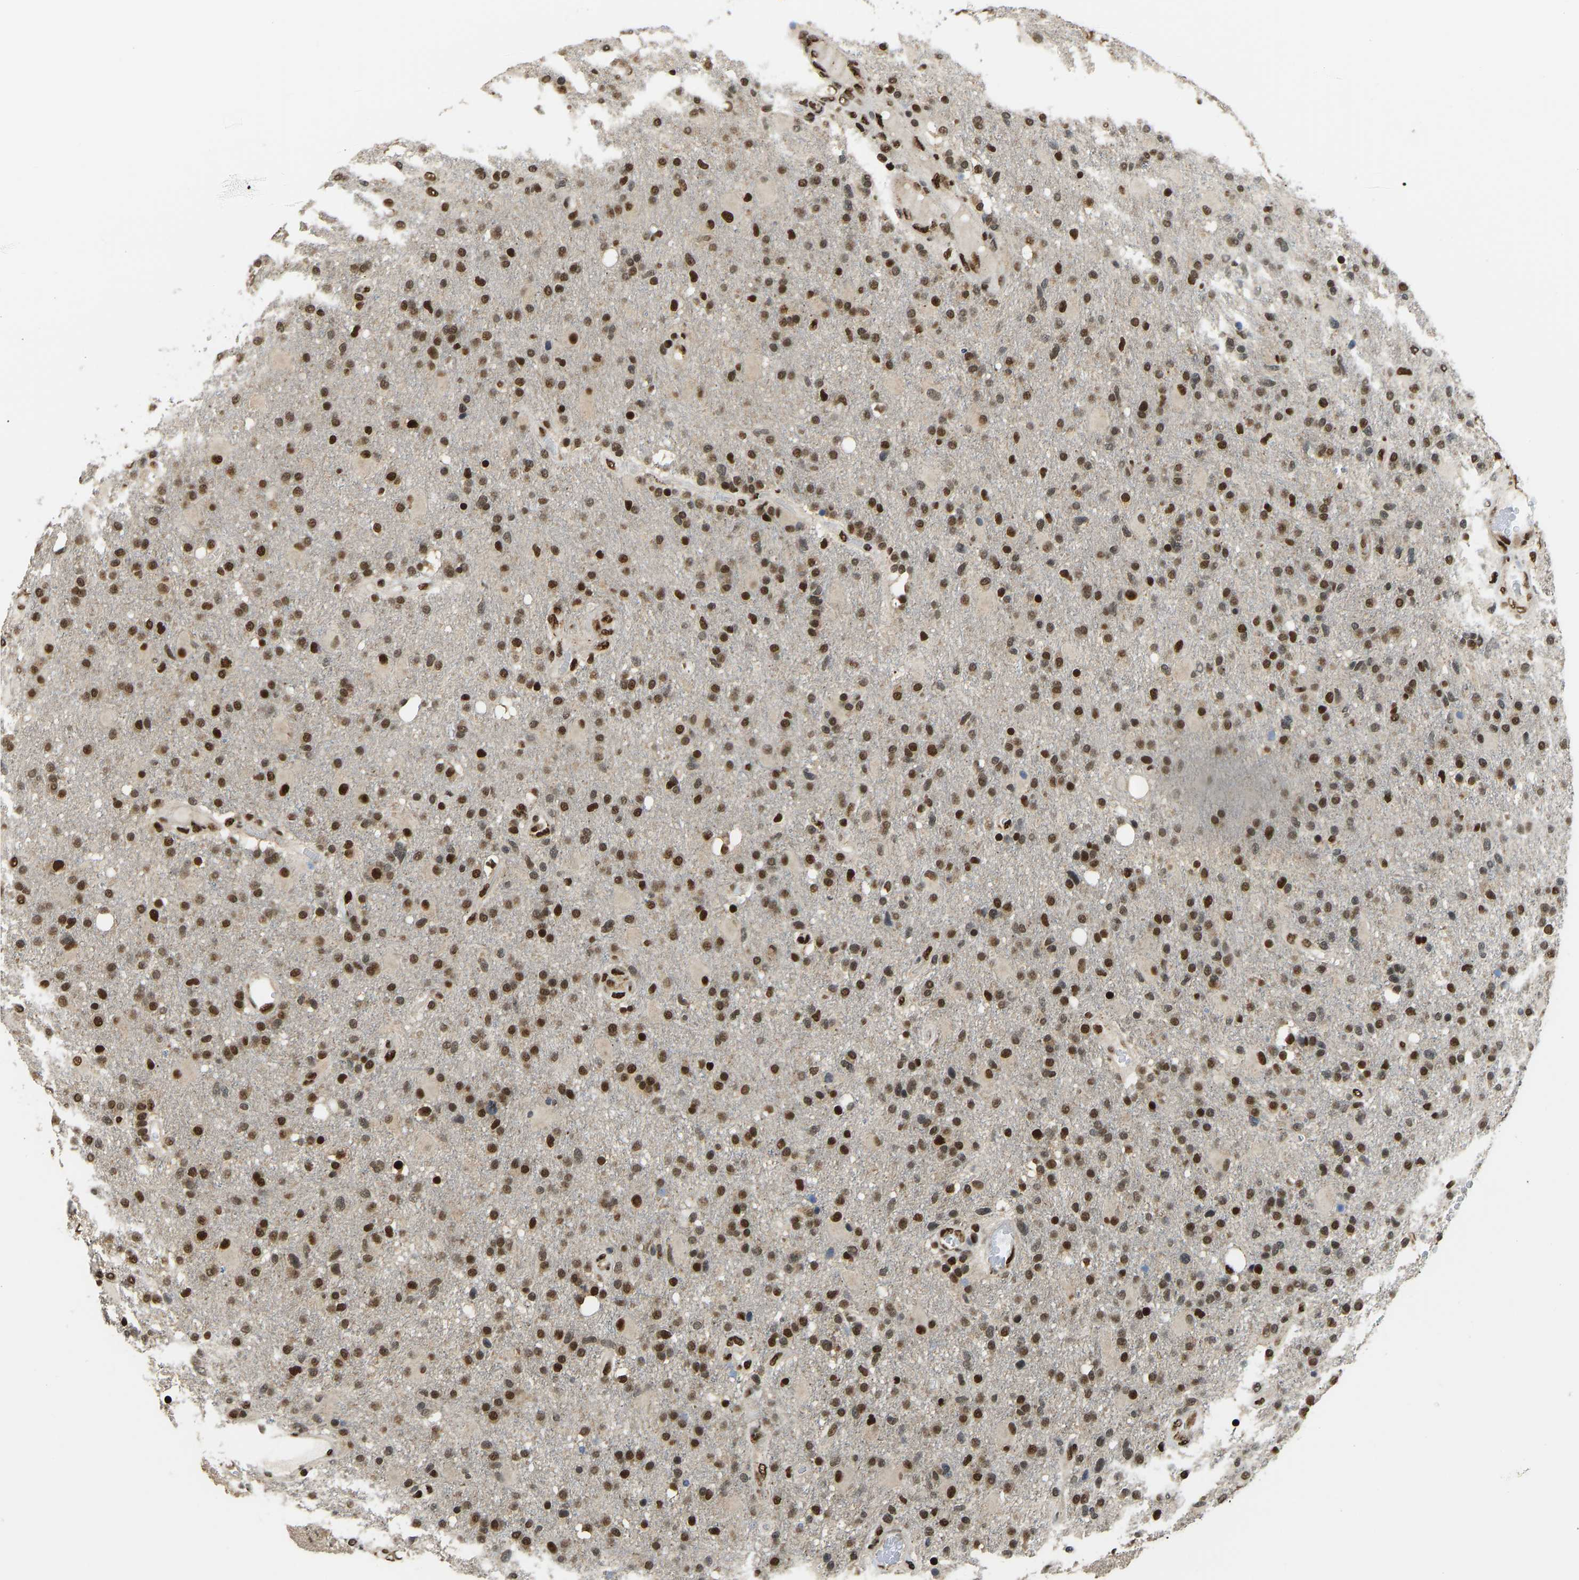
{"staining": {"intensity": "strong", "quantity": ">75%", "location": "nuclear"}, "tissue": "glioma", "cell_type": "Tumor cells", "image_type": "cancer", "snomed": [{"axis": "morphology", "description": "Glioma, malignant, High grade"}, {"axis": "topography", "description": "Brain"}], "caption": "Protein expression analysis of human glioma reveals strong nuclear staining in approximately >75% of tumor cells.", "gene": "ZSCAN20", "patient": {"sex": "male", "age": 72}}